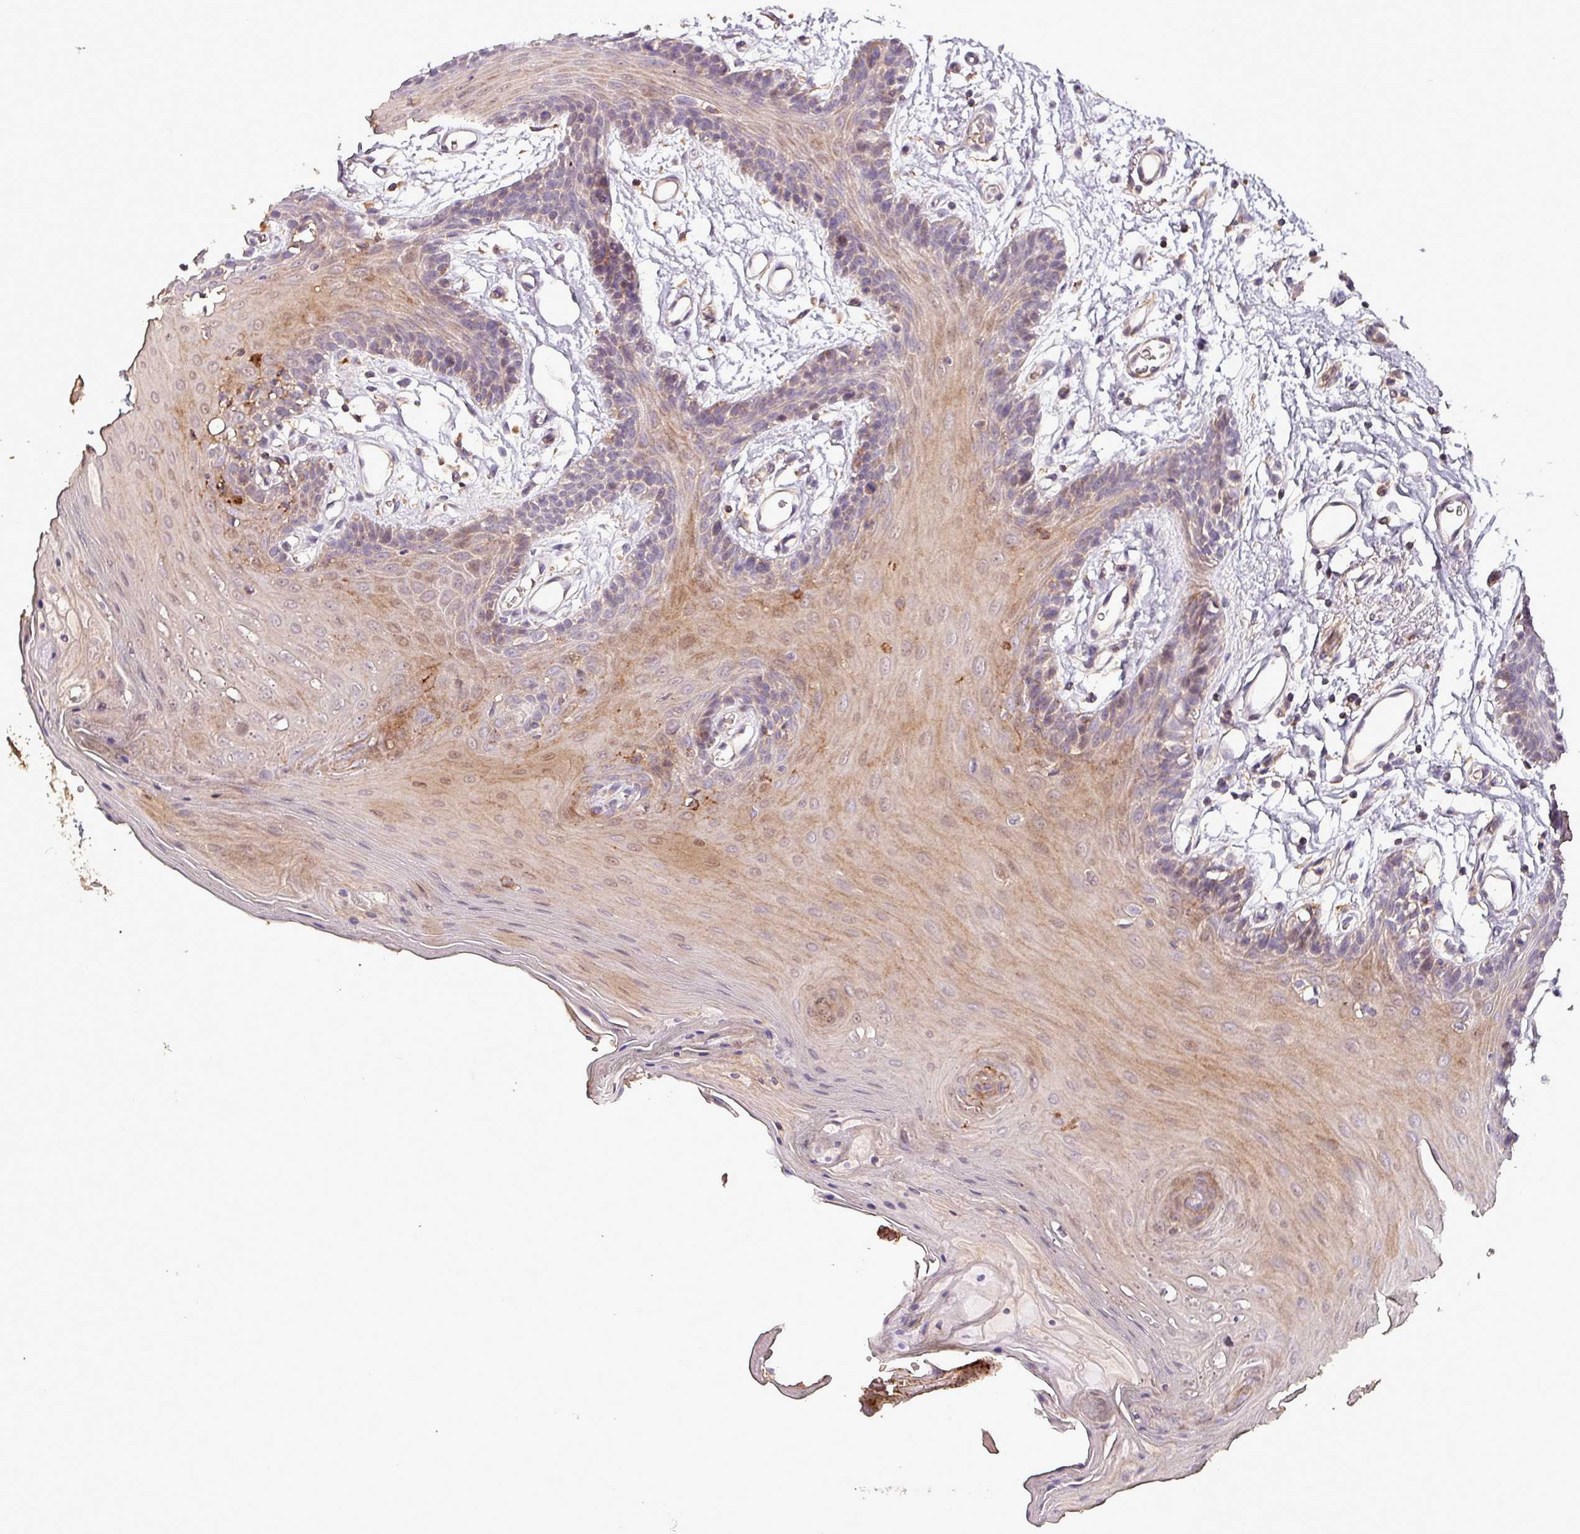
{"staining": {"intensity": "weak", "quantity": "25%-75%", "location": "cytoplasmic/membranous"}, "tissue": "oral mucosa", "cell_type": "Squamous epithelial cells", "image_type": "normal", "snomed": [{"axis": "morphology", "description": "Normal tissue, NOS"}, {"axis": "morphology", "description": "Squamous cell carcinoma, NOS"}, {"axis": "topography", "description": "Skeletal muscle"}, {"axis": "topography", "description": "Oral tissue"}, {"axis": "topography", "description": "Salivary gland"}, {"axis": "topography", "description": "Head-Neck"}], "caption": "Oral mucosa stained with IHC demonstrates weak cytoplasmic/membranous expression in about 25%-75% of squamous epithelial cells. (DAB (3,3'-diaminobenzidine) IHC, brown staining for protein, blue staining for nuclei).", "gene": "TPRA1", "patient": {"sex": "male", "age": 54}}